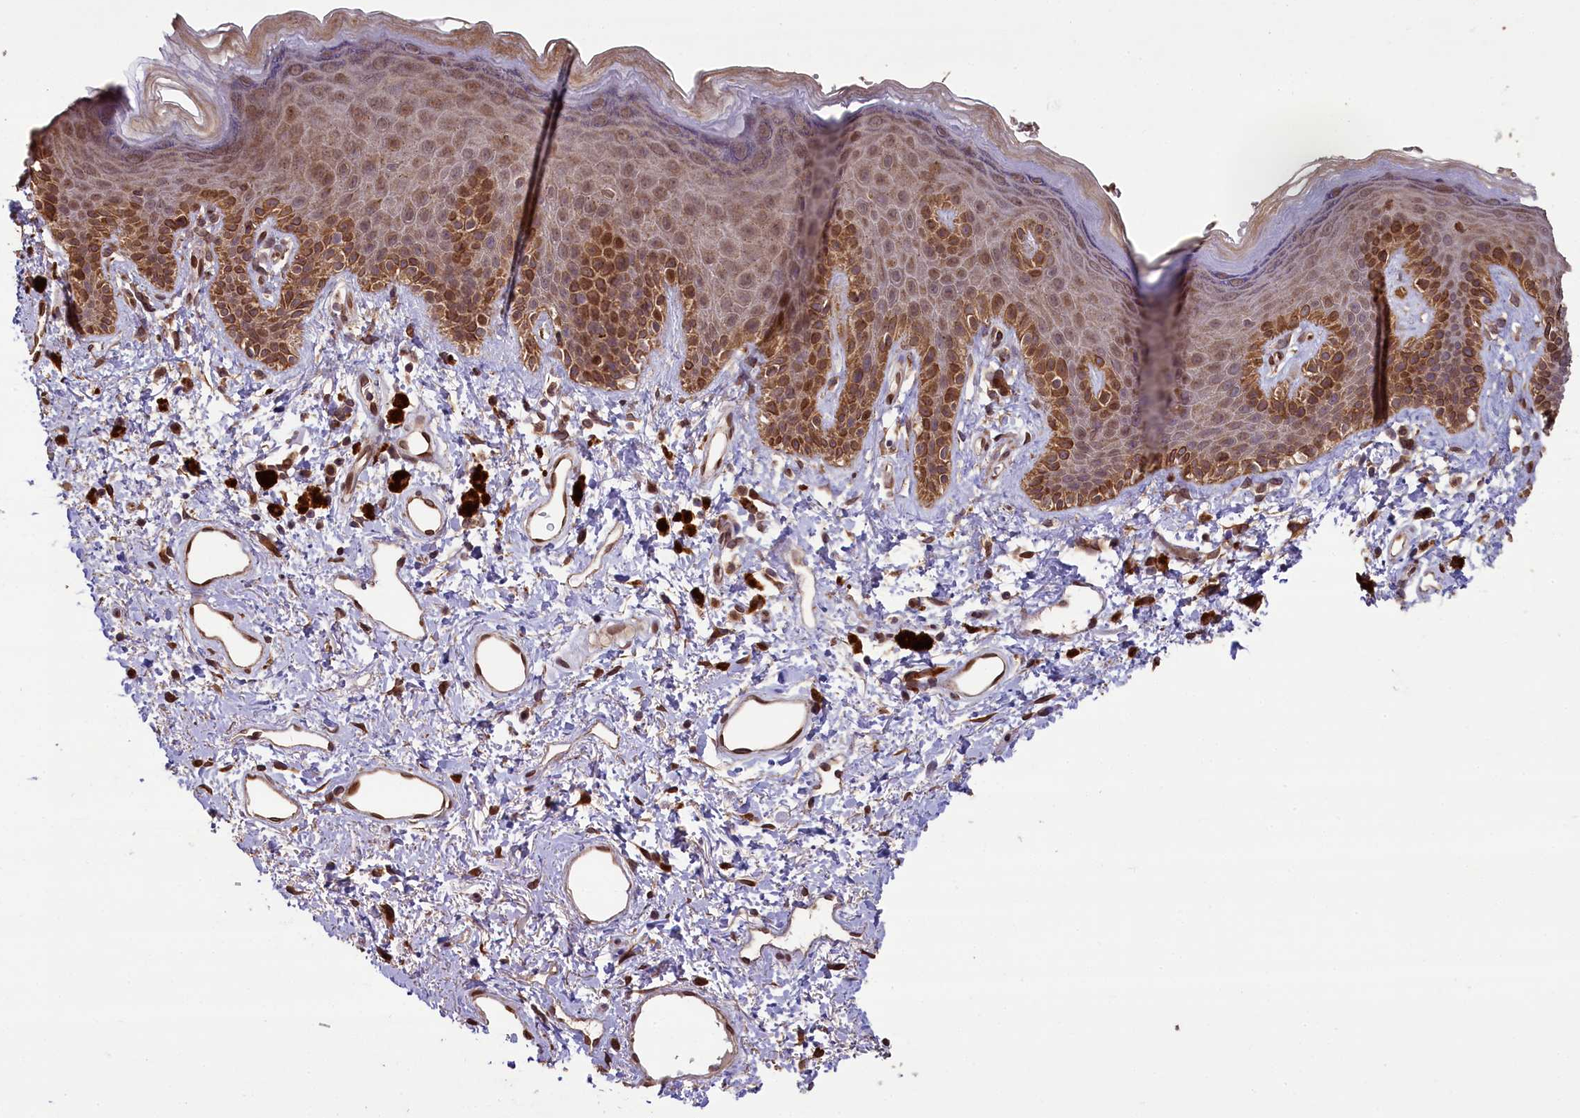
{"staining": {"intensity": "moderate", "quantity": "25%-75%", "location": "cytoplasmic/membranous"}, "tissue": "skin", "cell_type": "Epidermal cells", "image_type": "normal", "snomed": [{"axis": "morphology", "description": "Normal tissue, NOS"}, {"axis": "topography", "description": "Anal"}], "caption": "Benign skin exhibits moderate cytoplasmic/membranous positivity in approximately 25%-75% of epidermal cells, visualized by immunohistochemistry.", "gene": "SLC38A7", "patient": {"sex": "female", "age": 46}}